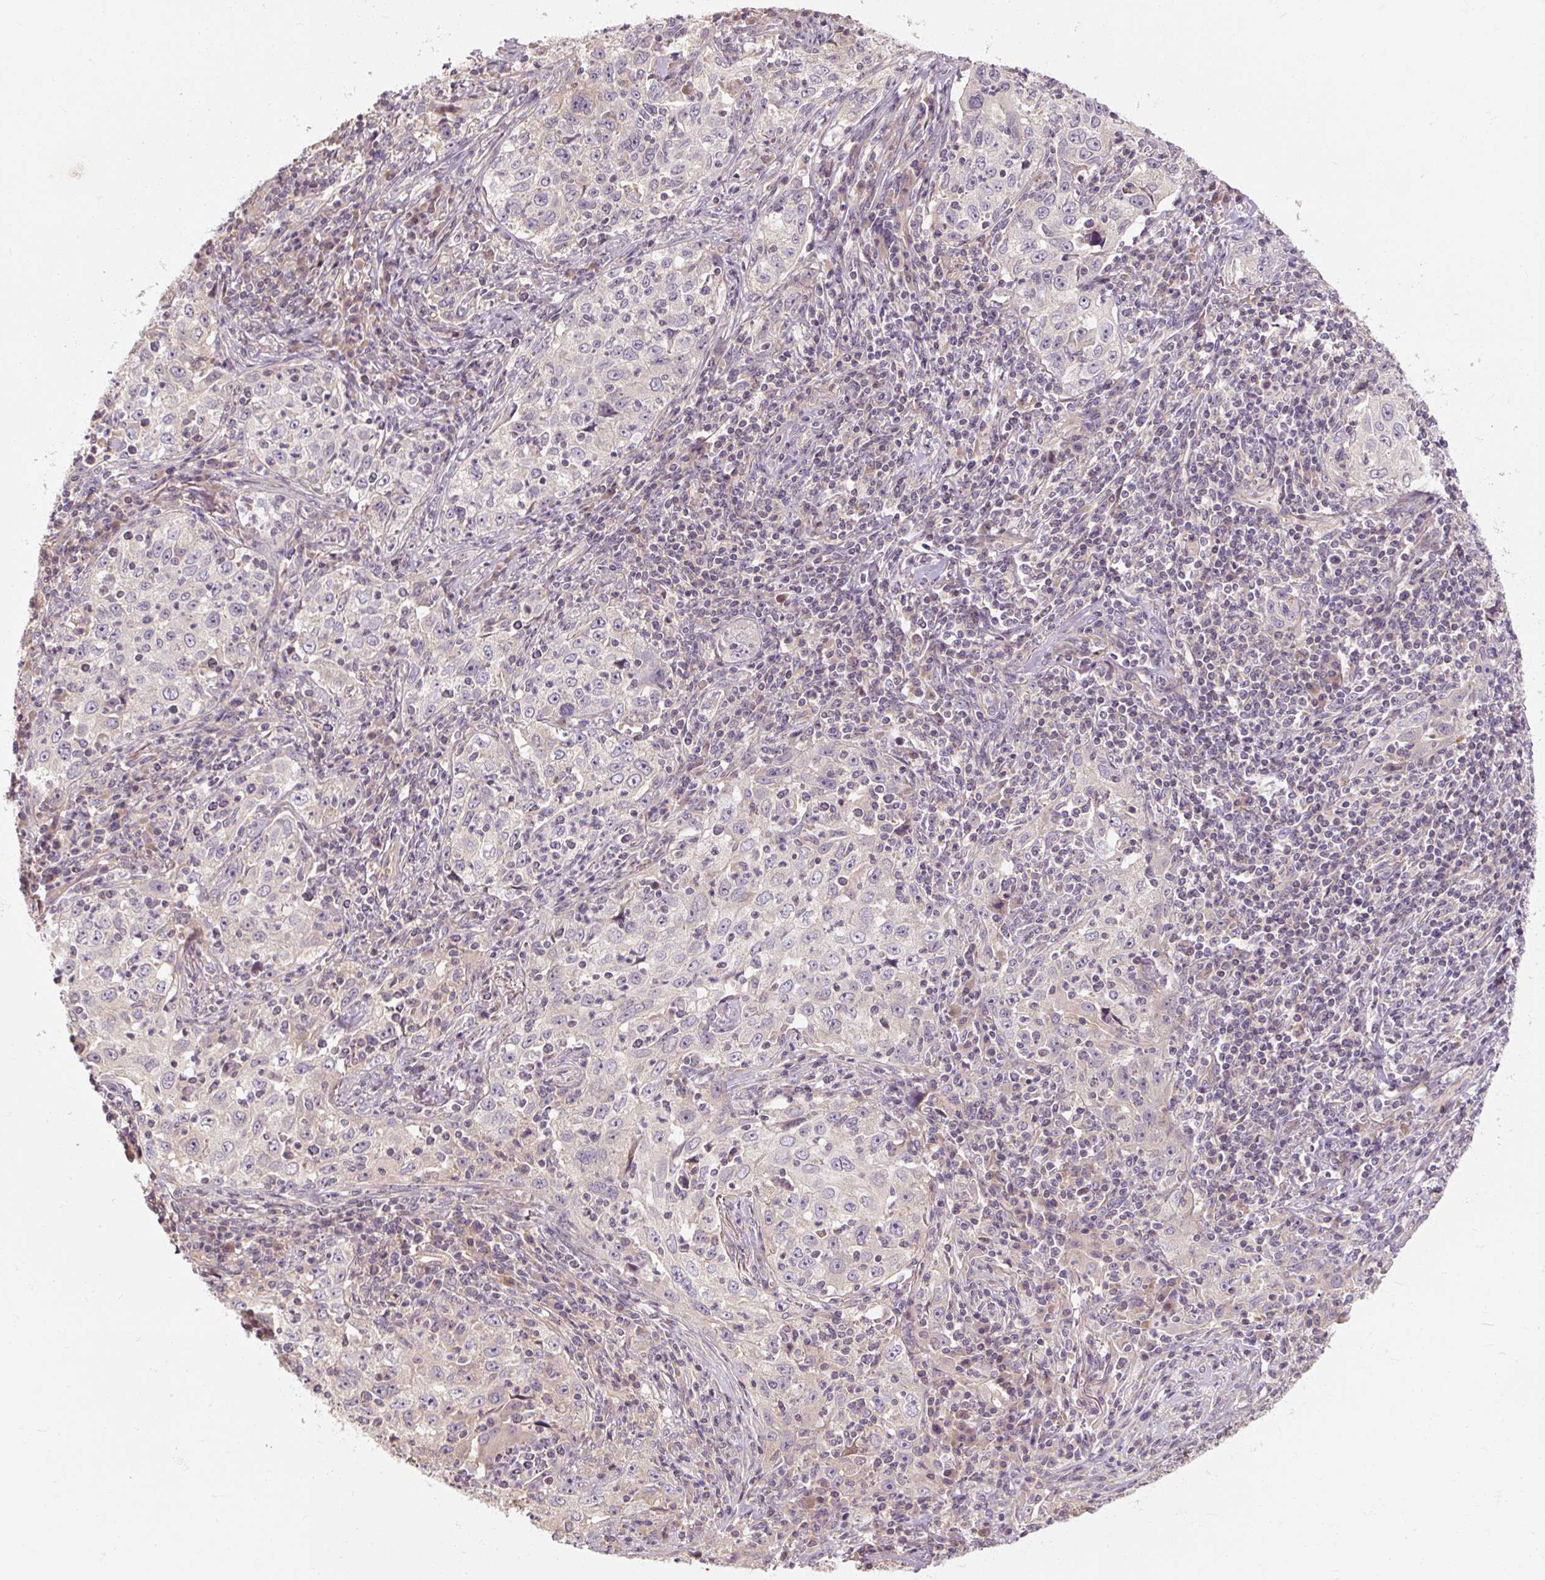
{"staining": {"intensity": "negative", "quantity": "none", "location": "none"}, "tissue": "lung cancer", "cell_type": "Tumor cells", "image_type": "cancer", "snomed": [{"axis": "morphology", "description": "Squamous cell carcinoma, NOS"}, {"axis": "topography", "description": "Lung"}], "caption": "Protein analysis of lung cancer demonstrates no significant expression in tumor cells.", "gene": "RB1CC1", "patient": {"sex": "male", "age": 71}}